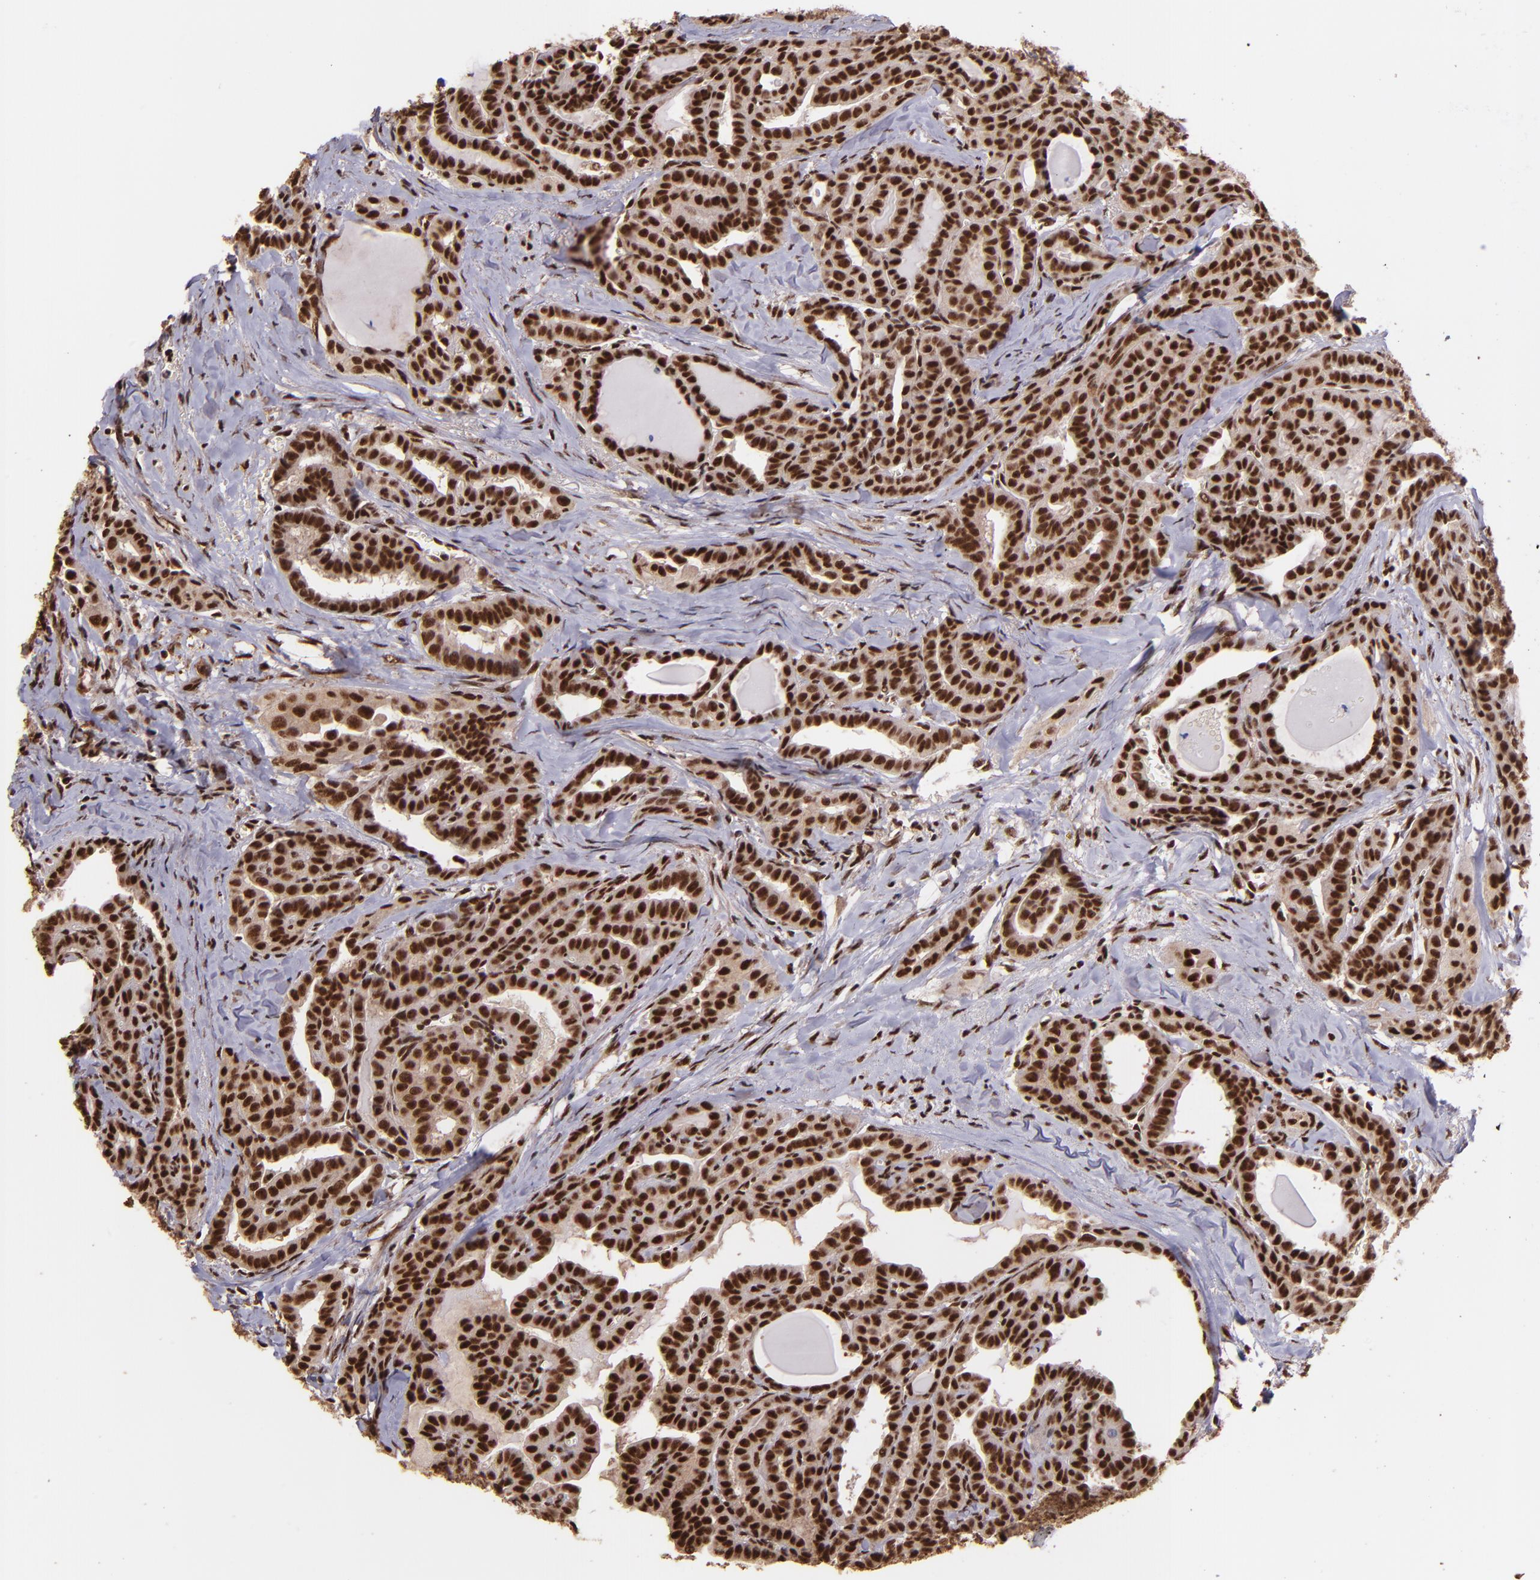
{"staining": {"intensity": "strong", "quantity": ">75%", "location": "nuclear"}, "tissue": "thyroid cancer", "cell_type": "Tumor cells", "image_type": "cancer", "snomed": [{"axis": "morphology", "description": "Carcinoma, NOS"}, {"axis": "topography", "description": "Thyroid gland"}], "caption": "Thyroid carcinoma stained with a brown dye demonstrates strong nuclear positive positivity in about >75% of tumor cells.", "gene": "PQBP1", "patient": {"sex": "female", "age": 91}}